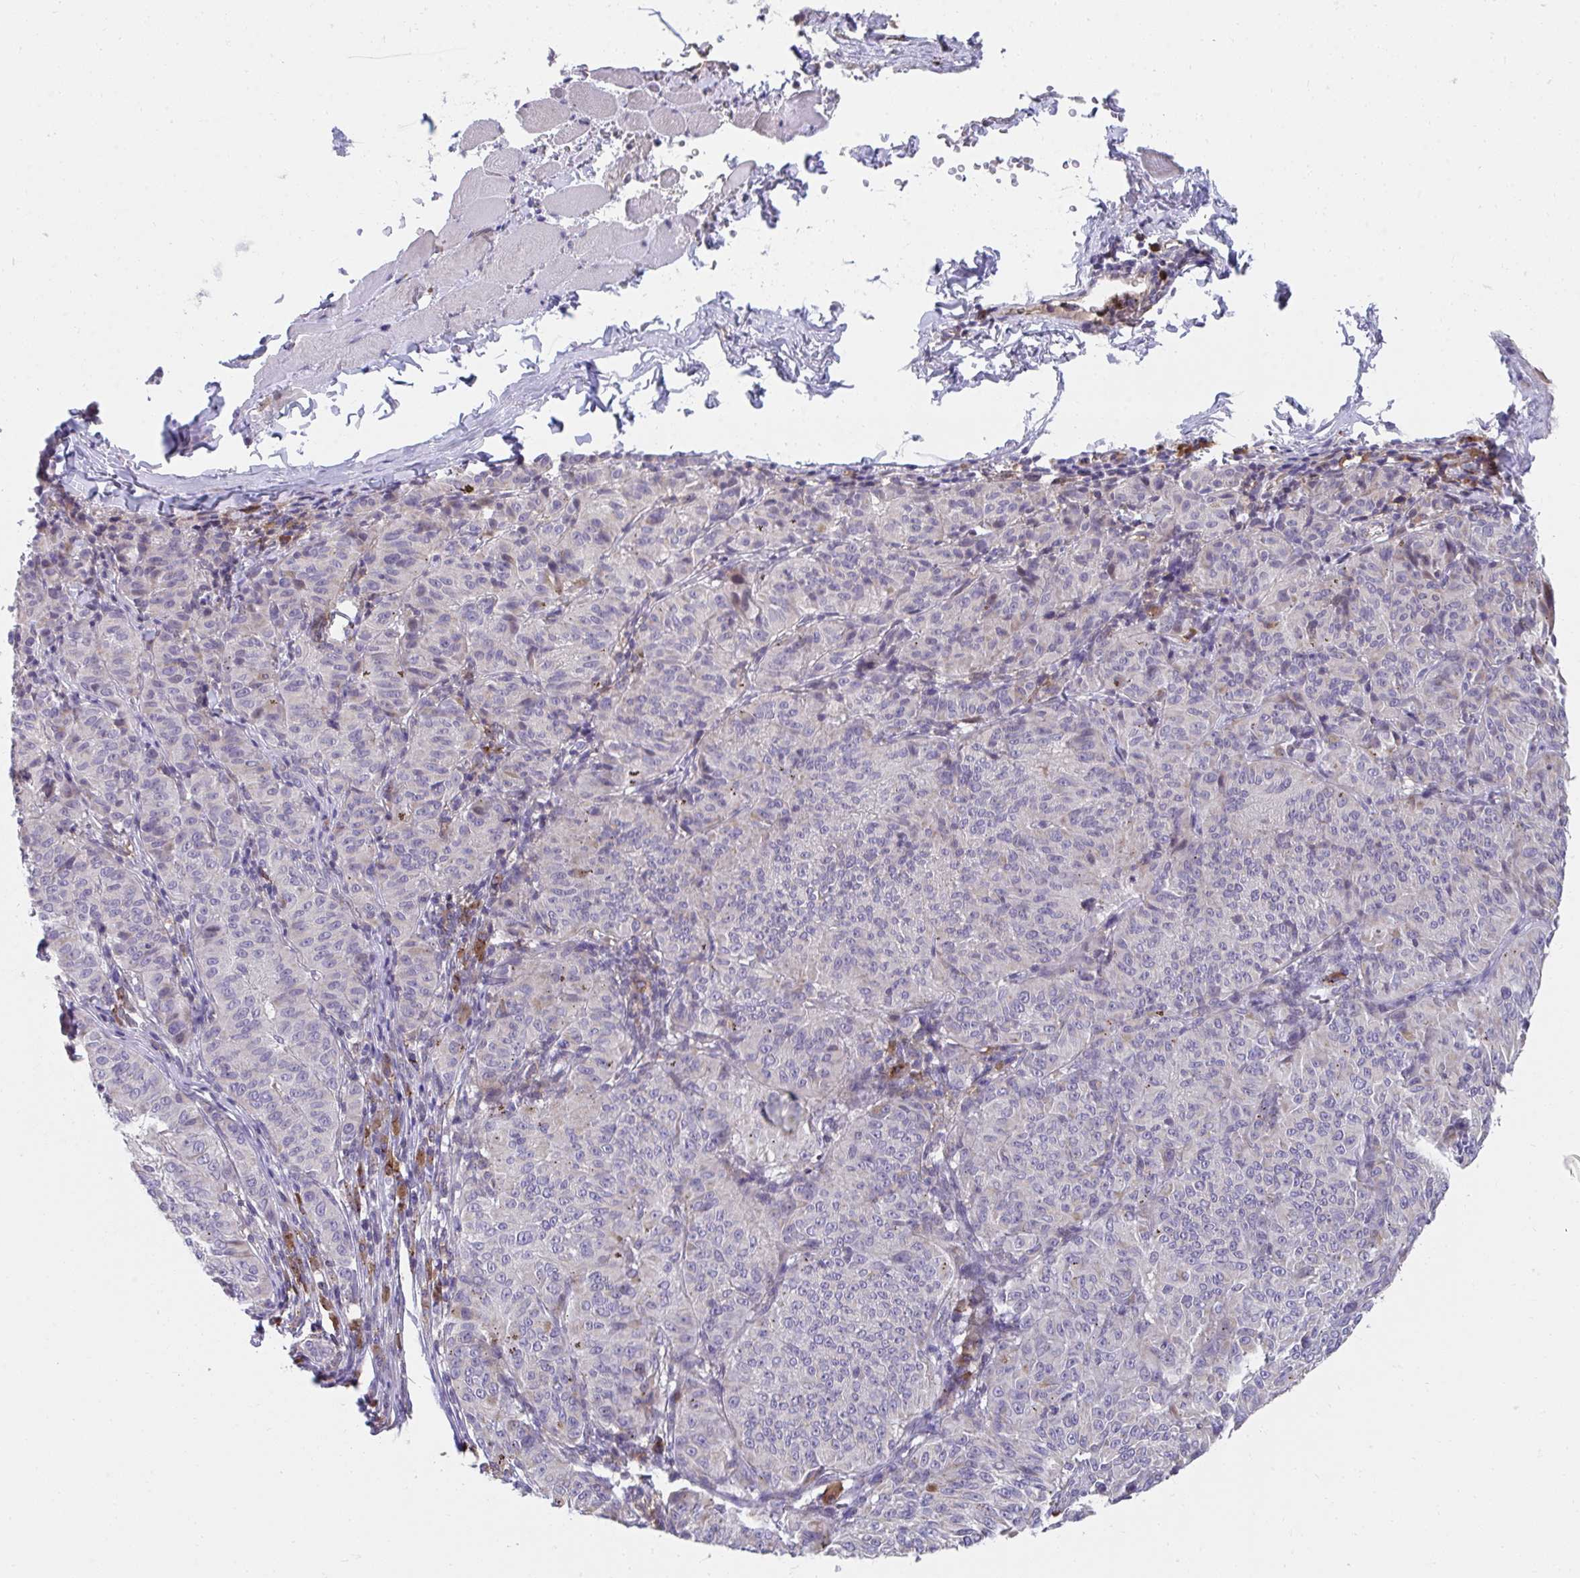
{"staining": {"intensity": "negative", "quantity": "none", "location": "none"}, "tissue": "melanoma", "cell_type": "Tumor cells", "image_type": "cancer", "snomed": [{"axis": "morphology", "description": "Malignant melanoma, NOS"}, {"axis": "topography", "description": "Skin"}], "caption": "There is no significant staining in tumor cells of malignant melanoma. (Stains: DAB IHC with hematoxylin counter stain, Microscopy: brightfield microscopy at high magnification).", "gene": "SLAMF7", "patient": {"sex": "female", "age": 72}}